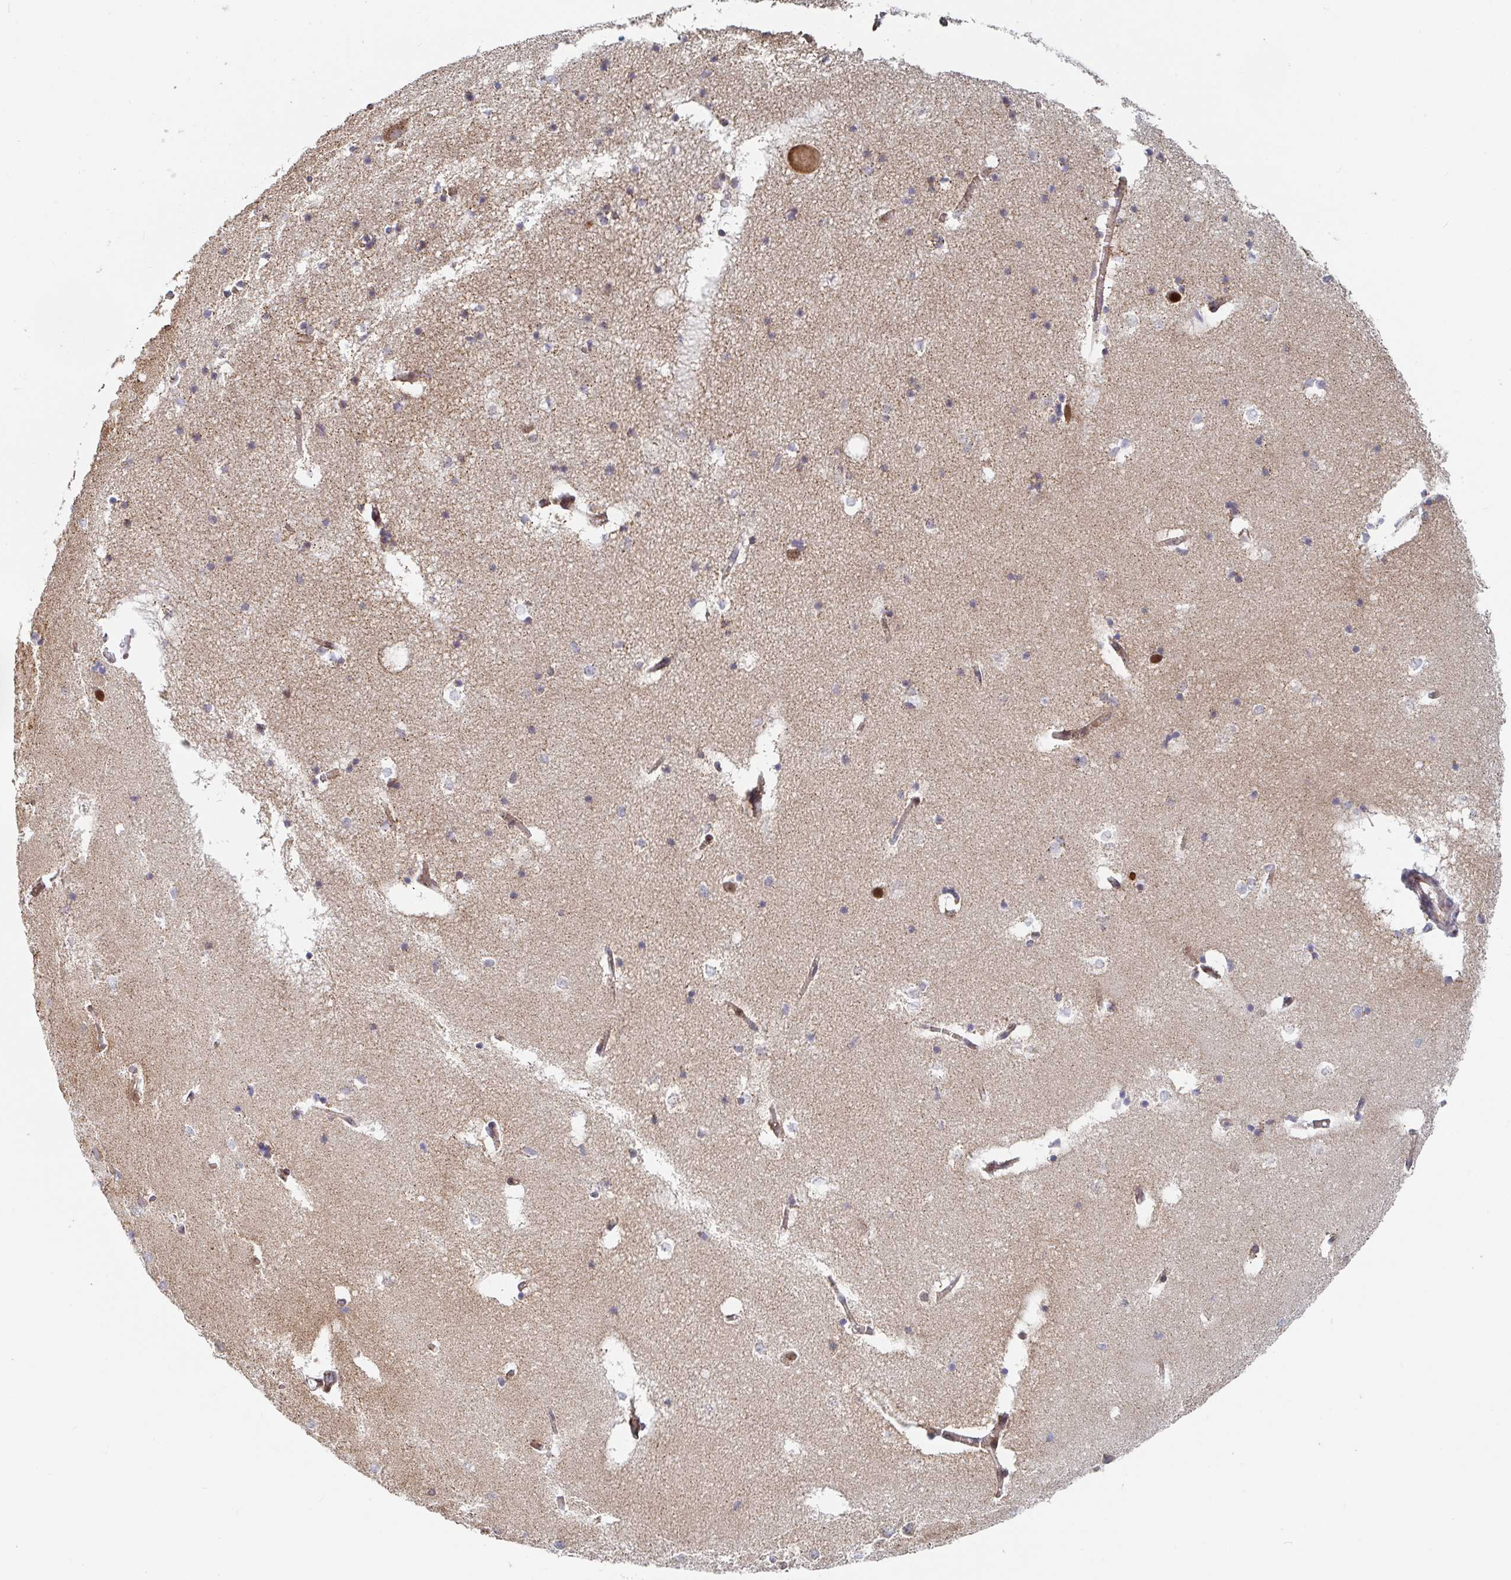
{"staining": {"intensity": "negative", "quantity": "none", "location": "none"}, "tissue": "hippocampus", "cell_type": "Glial cells", "image_type": "normal", "snomed": [{"axis": "morphology", "description": "Normal tissue, NOS"}, {"axis": "topography", "description": "Hippocampus"}], "caption": "High power microscopy micrograph of an immunohistochemistry histopathology image of benign hippocampus, revealing no significant expression in glial cells.", "gene": "STARD8", "patient": {"sex": "male", "age": 58}}